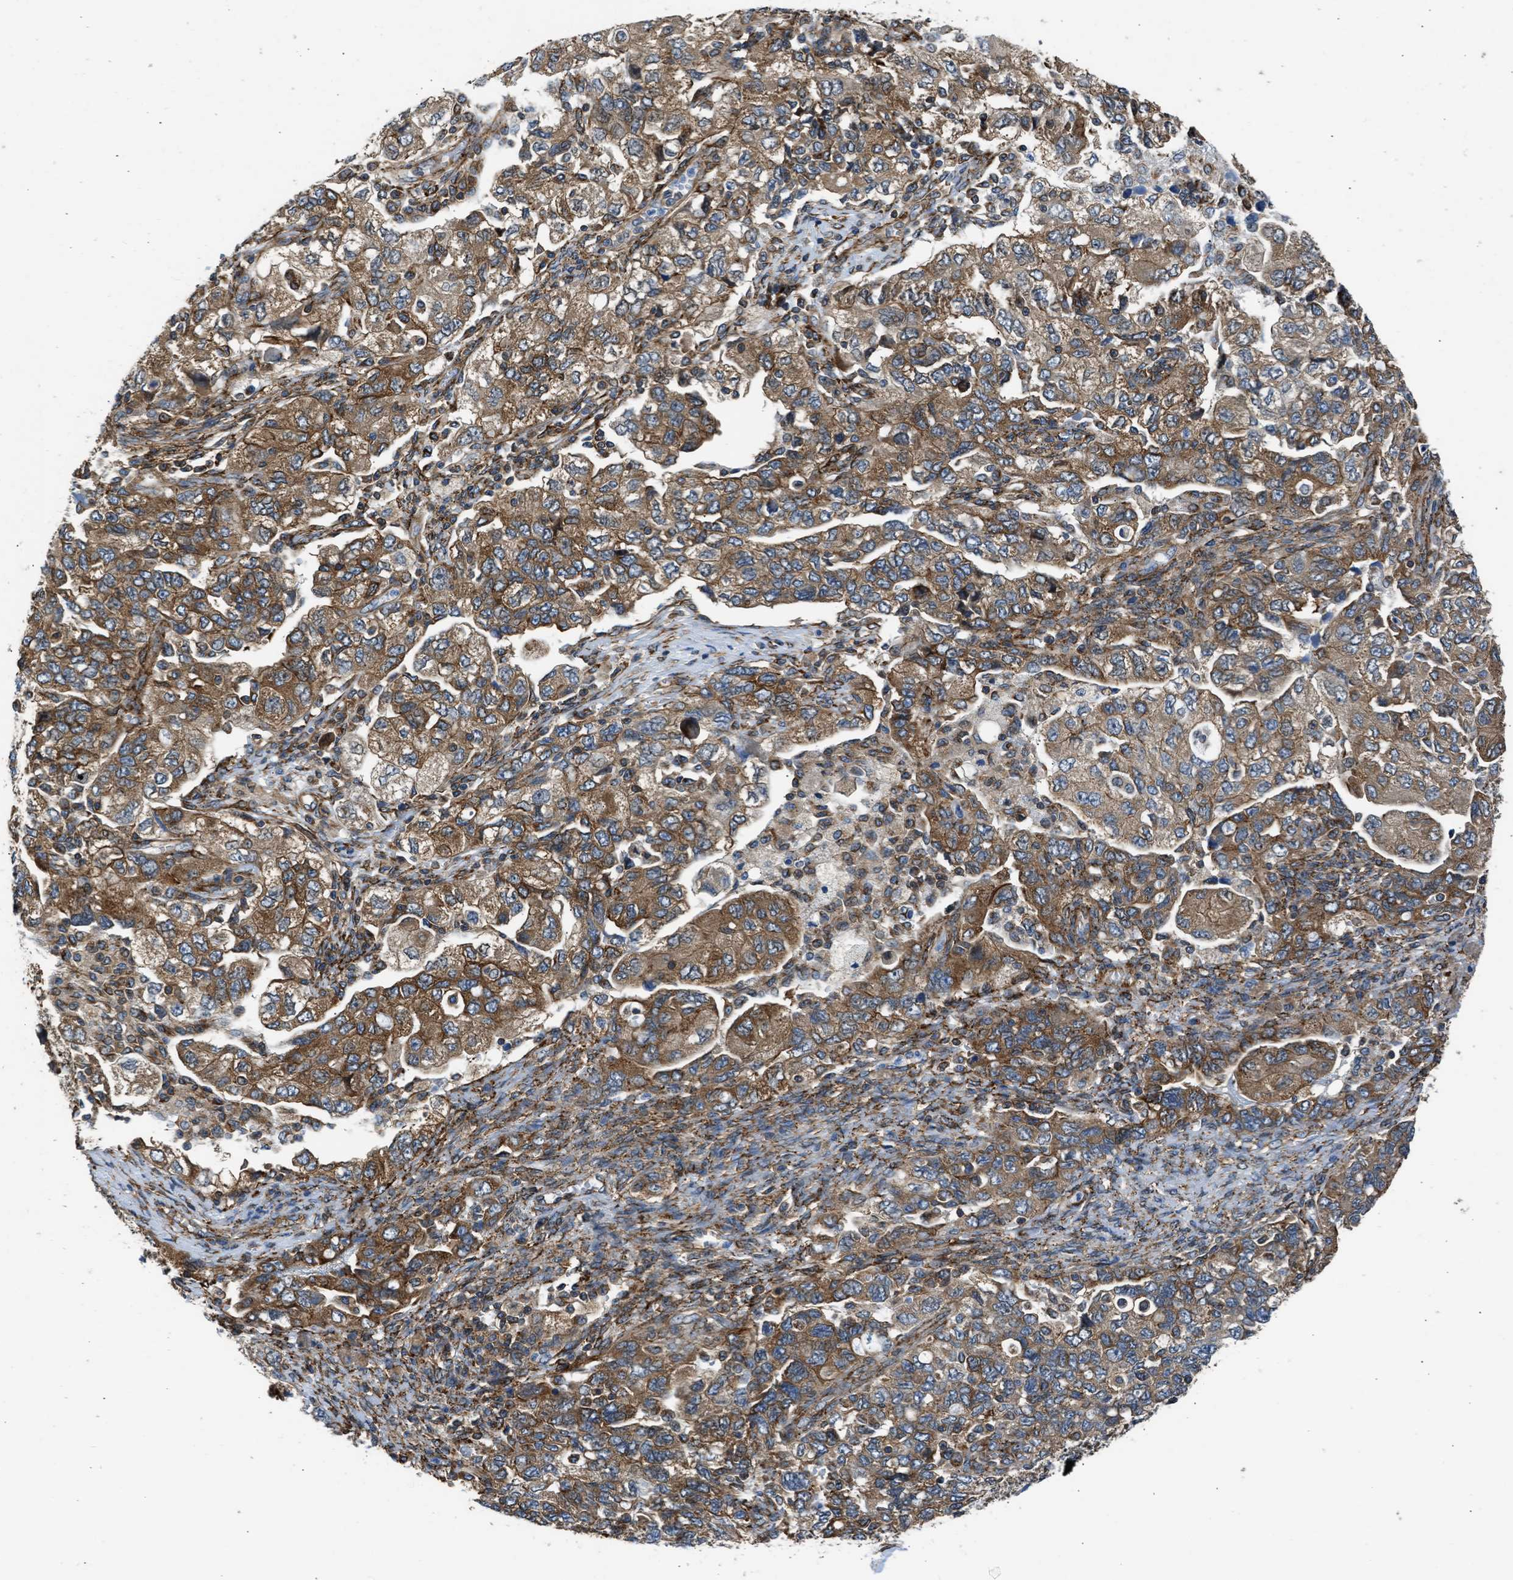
{"staining": {"intensity": "moderate", "quantity": ">75%", "location": "cytoplasmic/membranous"}, "tissue": "ovarian cancer", "cell_type": "Tumor cells", "image_type": "cancer", "snomed": [{"axis": "morphology", "description": "Carcinoma, NOS"}, {"axis": "morphology", "description": "Cystadenocarcinoma, serous, NOS"}, {"axis": "topography", "description": "Ovary"}], "caption": "Moderate cytoplasmic/membranous positivity is present in approximately >75% of tumor cells in ovarian cancer (serous cystadenocarcinoma).", "gene": "SEPTIN2", "patient": {"sex": "female", "age": 69}}